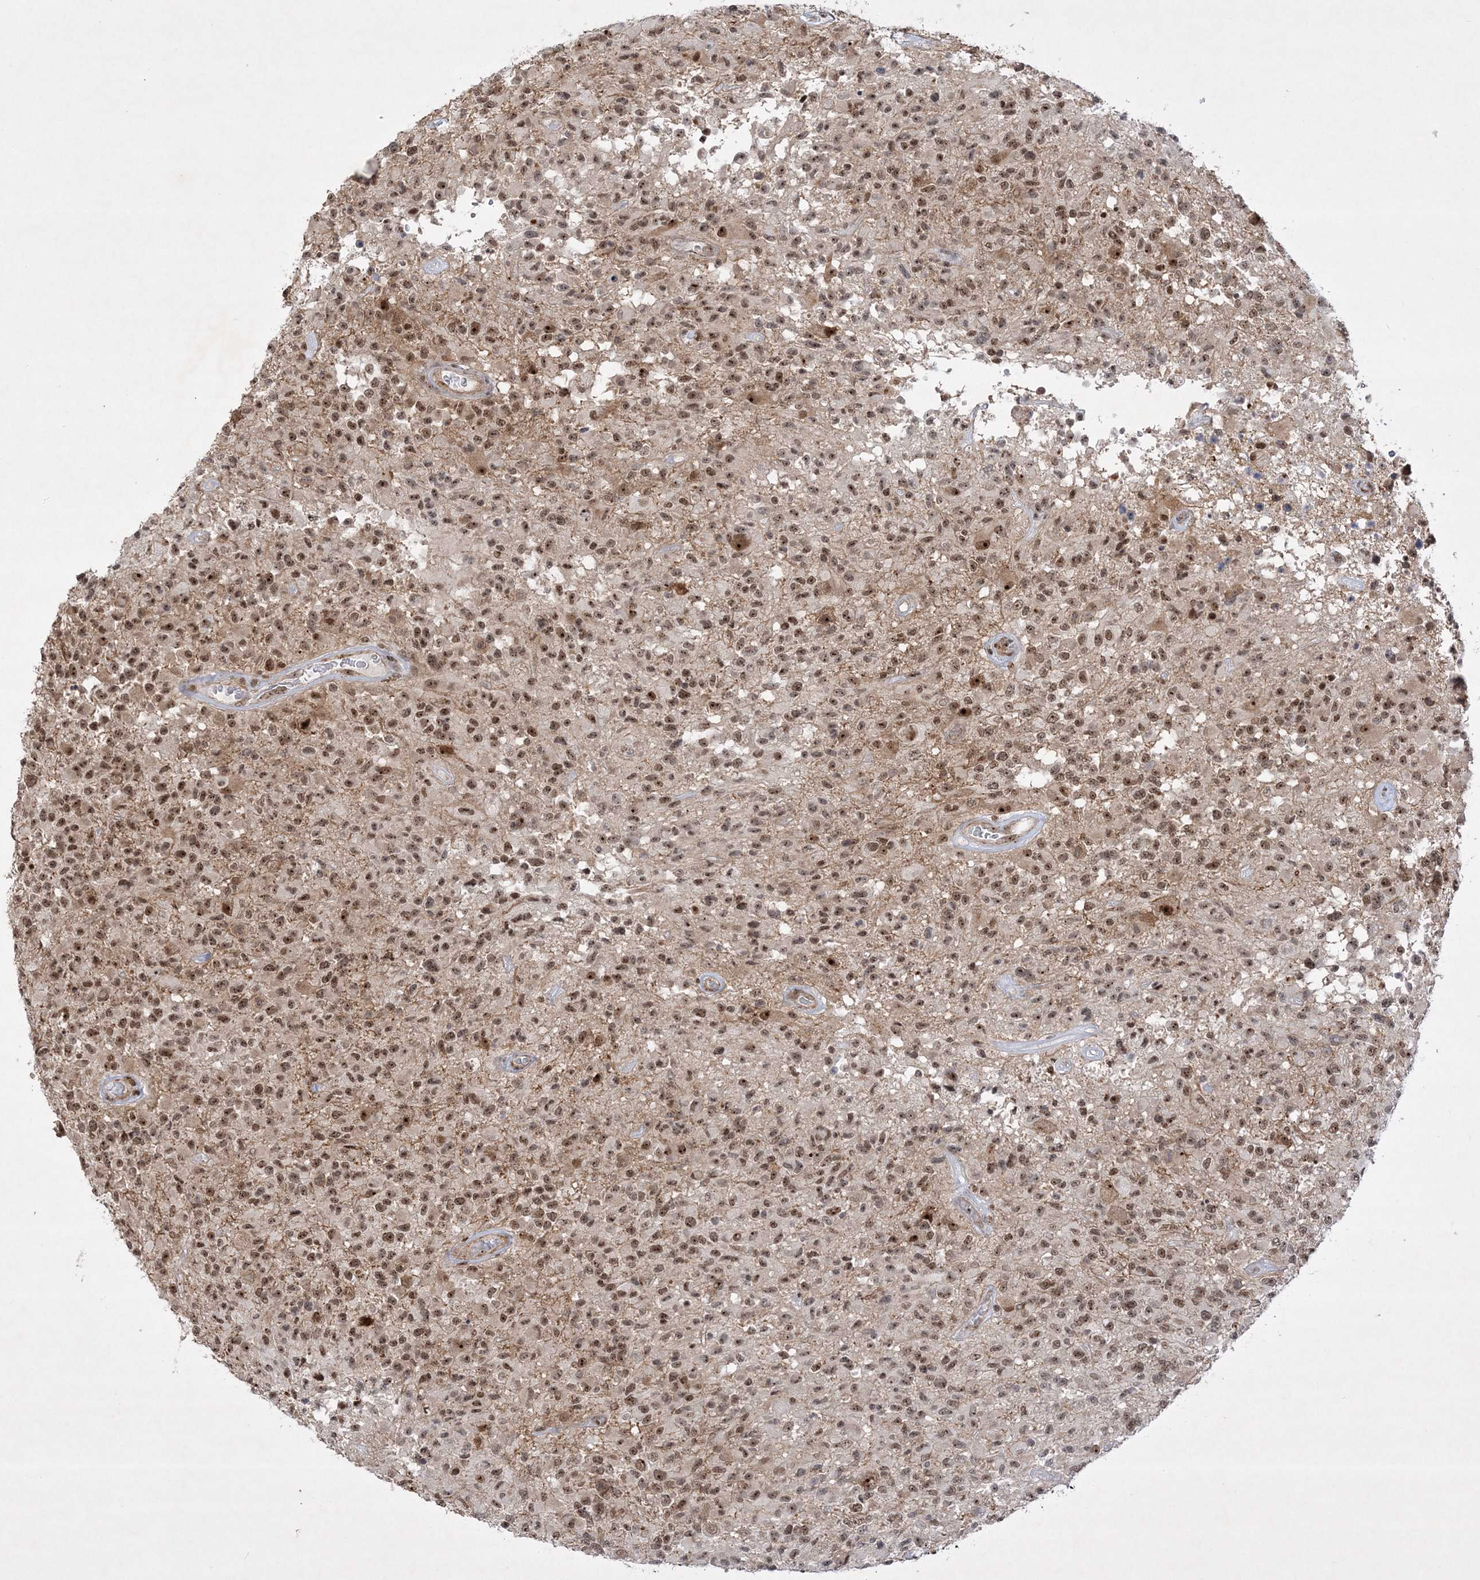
{"staining": {"intensity": "moderate", "quantity": ">75%", "location": "nuclear"}, "tissue": "glioma", "cell_type": "Tumor cells", "image_type": "cancer", "snomed": [{"axis": "morphology", "description": "Glioma, malignant, High grade"}, {"axis": "morphology", "description": "Glioblastoma, NOS"}, {"axis": "topography", "description": "Brain"}], "caption": "Protein expression analysis of human glioma reveals moderate nuclear expression in about >75% of tumor cells.", "gene": "NPM3", "patient": {"sex": "male", "age": 60}}